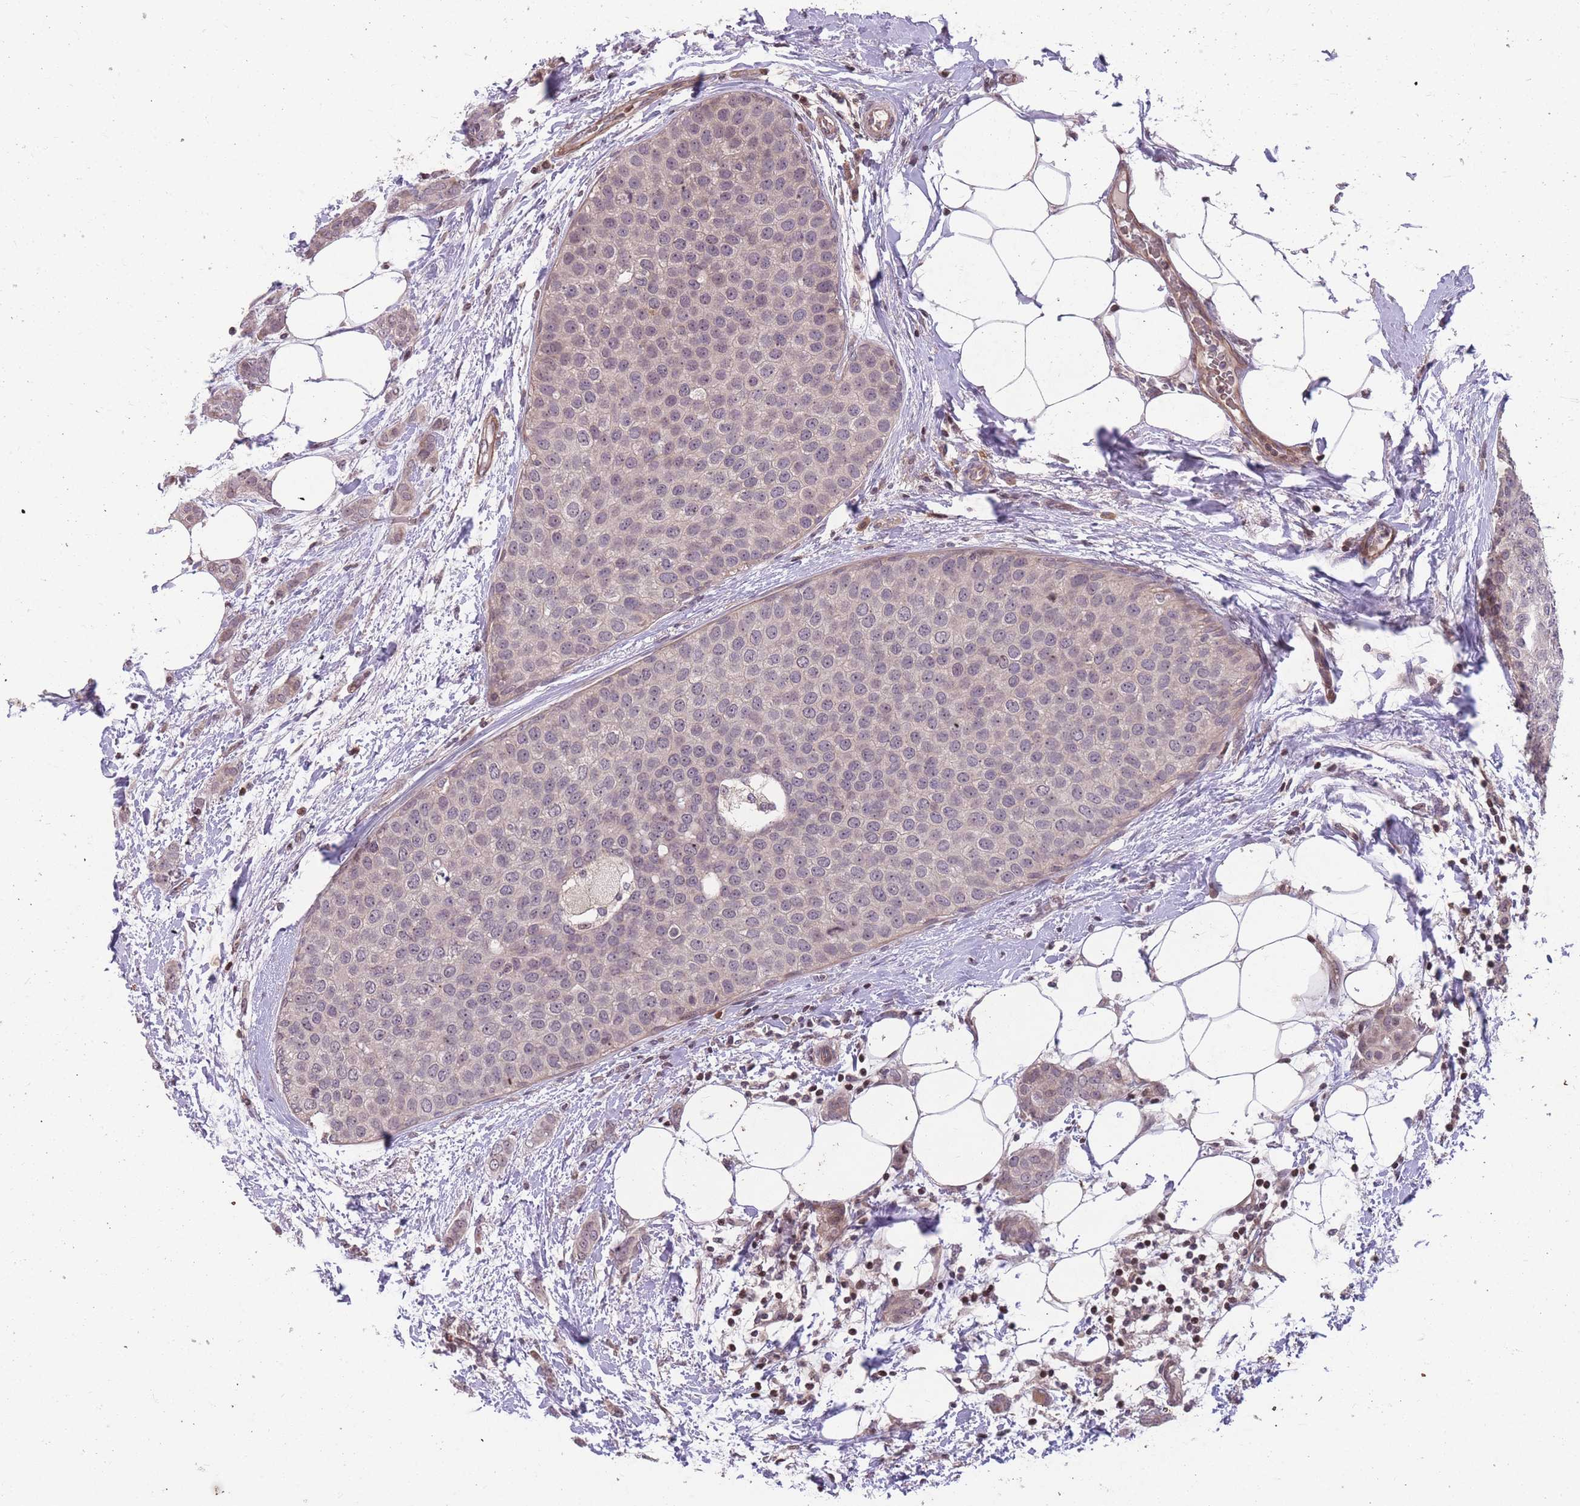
{"staining": {"intensity": "weak", "quantity": "<25%", "location": "cytoplasmic/membranous"}, "tissue": "breast cancer", "cell_type": "Tumor cells", "image_type": "cancer", "snomed": [{"axis": "morphology", "description": "Duct carcinoma"}, {"axis": "topography", "description": "Breast"}], "caption": "Tumor cells are negative for brown protein staining in intraductal carcinoma (breast).", "gene": "GGT5", "patient": {"sex": "female", "age": 72}}